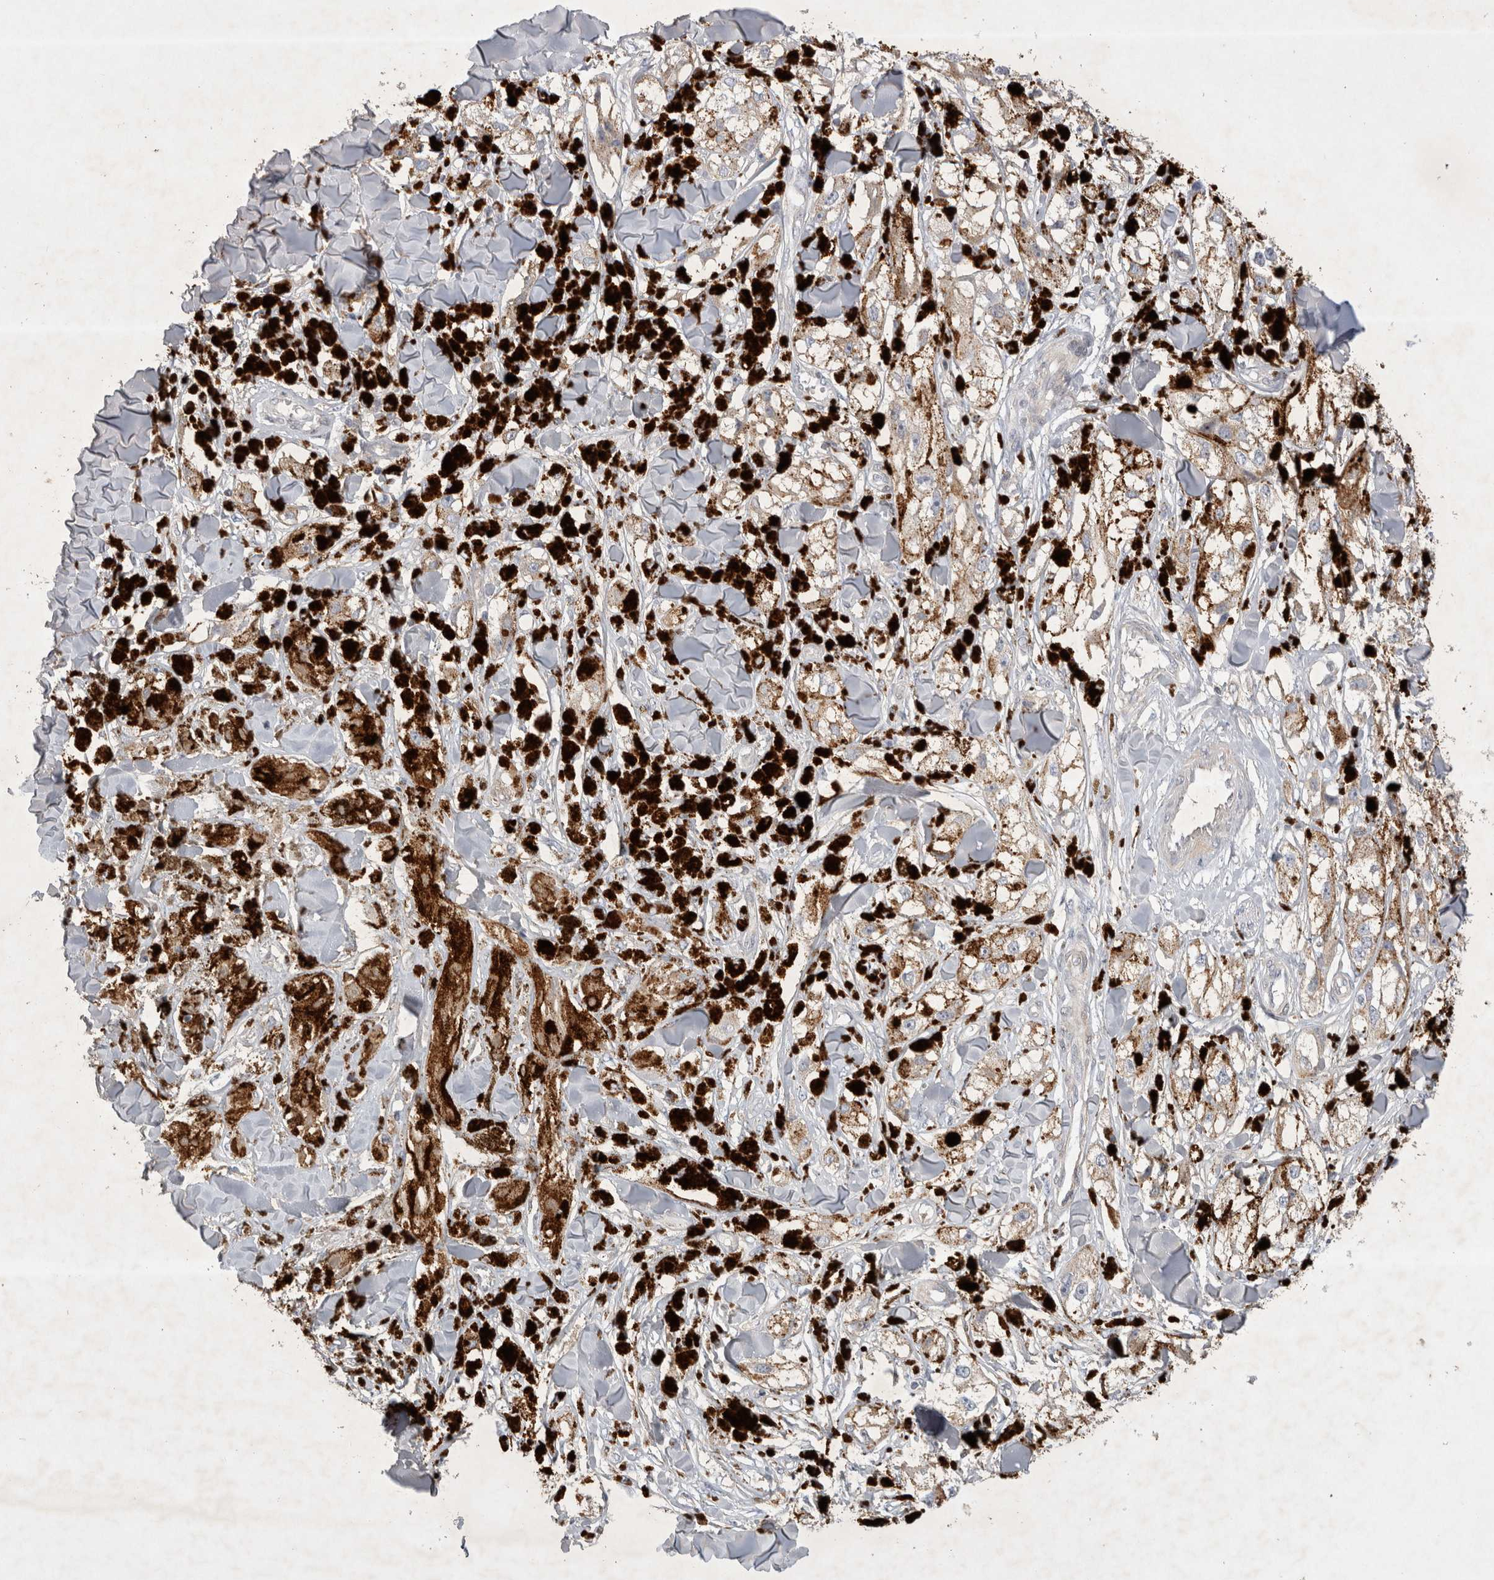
{"staining": {"intensity": "negative", "quantity": "none", "location": "none"}, "tissue": "melanoma", "cell_type": "Tumor cells", "image_type": "cancer", "snomed": [{"axis": "morphology", "description": "Malignant melanoma, NOS"}, {"axis": "topography", "description": "Skin"}], "caption": "Tumor cells show no significant protein expression in melanoma.", "gene": "SRD5A3", "patient": {"sex": "male", "age": 88}}